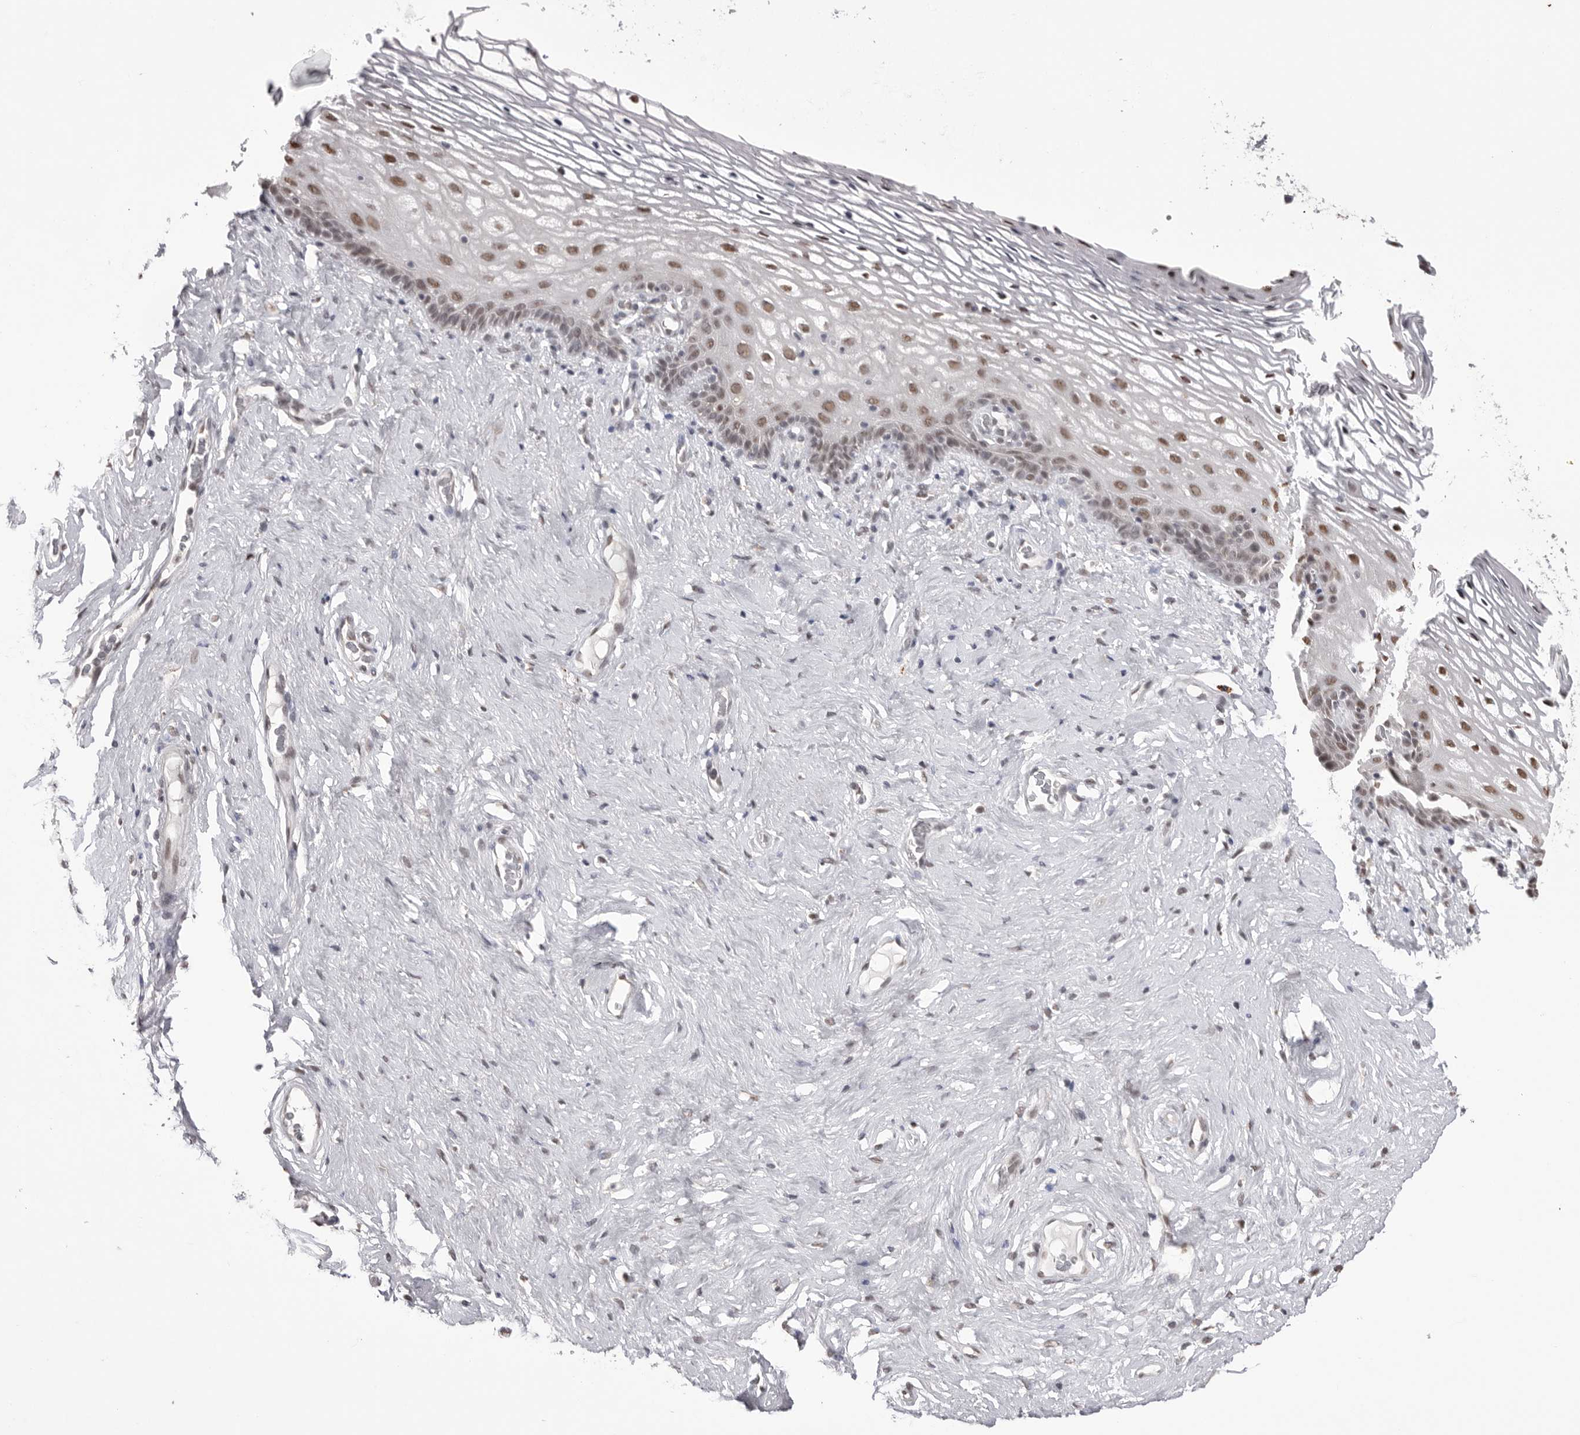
{"staining": {"intensity": "moderate", "quantity": "<25%", "location": "nuclear"}, "tissue": "vagina", "cell_type": "Squamous epithelial cells", "image_type": "normal", "snomed": [{"axis": "morphology", "description": "Normal tissue, NOS"}, {"axis": "morphology", "description": "Adenocarcinoma, NOS"}, {"axis": "topography", "description": "Rectum"}, {"axis": "topography", "description": "Vagina"}], "caption": "Squamous epithelial cells display low levels of moderate nuclear positivity in about <25% of cells in benign vagina.", "gene": "BCLAF3", "patient": {"sex": "female", "age": 71}}